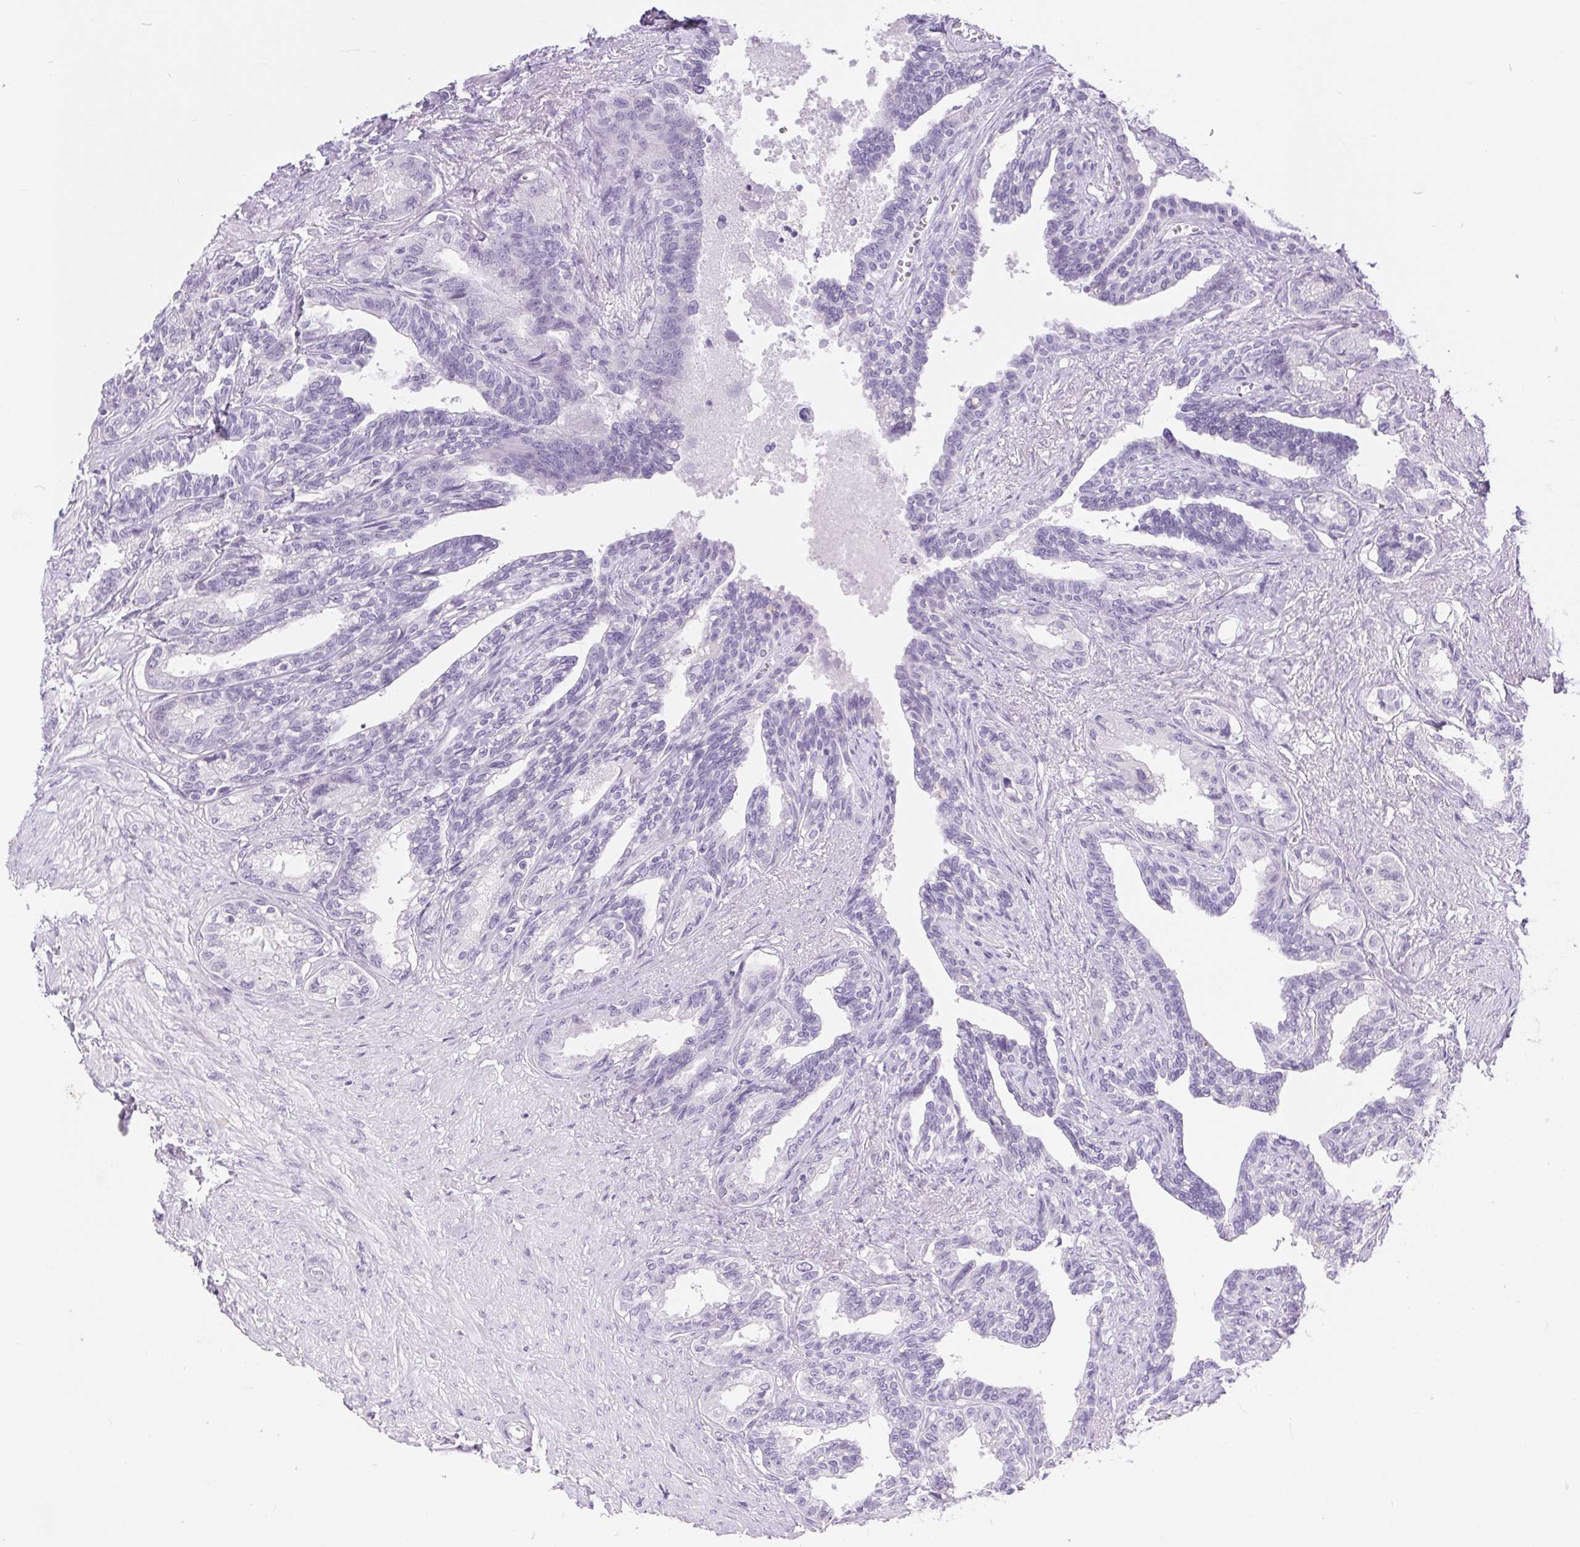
{"staining": {"intensity": "negative", "quantity": "none", "location": "none"}, "tissue": "seminal vesicle", "cell_type": "Glandular cells", "image_type": "normal", "snomed": [{"axis": "morphology", "description": "Normal tissue, NOS"}, {"axis": "morphology", "description": "Urothelial carcinoma, NOS"}, {"axis": "topography", "description": "Urinary bladder"}, {"axis": "topography", "description": "Seminal veicle"}], "caption": "Glandular cells are negative for brown protein staining in benign seminal vesicle. The staining is performed using DAB (3,3'-diaminobenzidine) brown chromogen with nuclei counter-stained in using hematoxylin.", "gene": "XDH", "patient": {"sex": "male", "age": 76}}